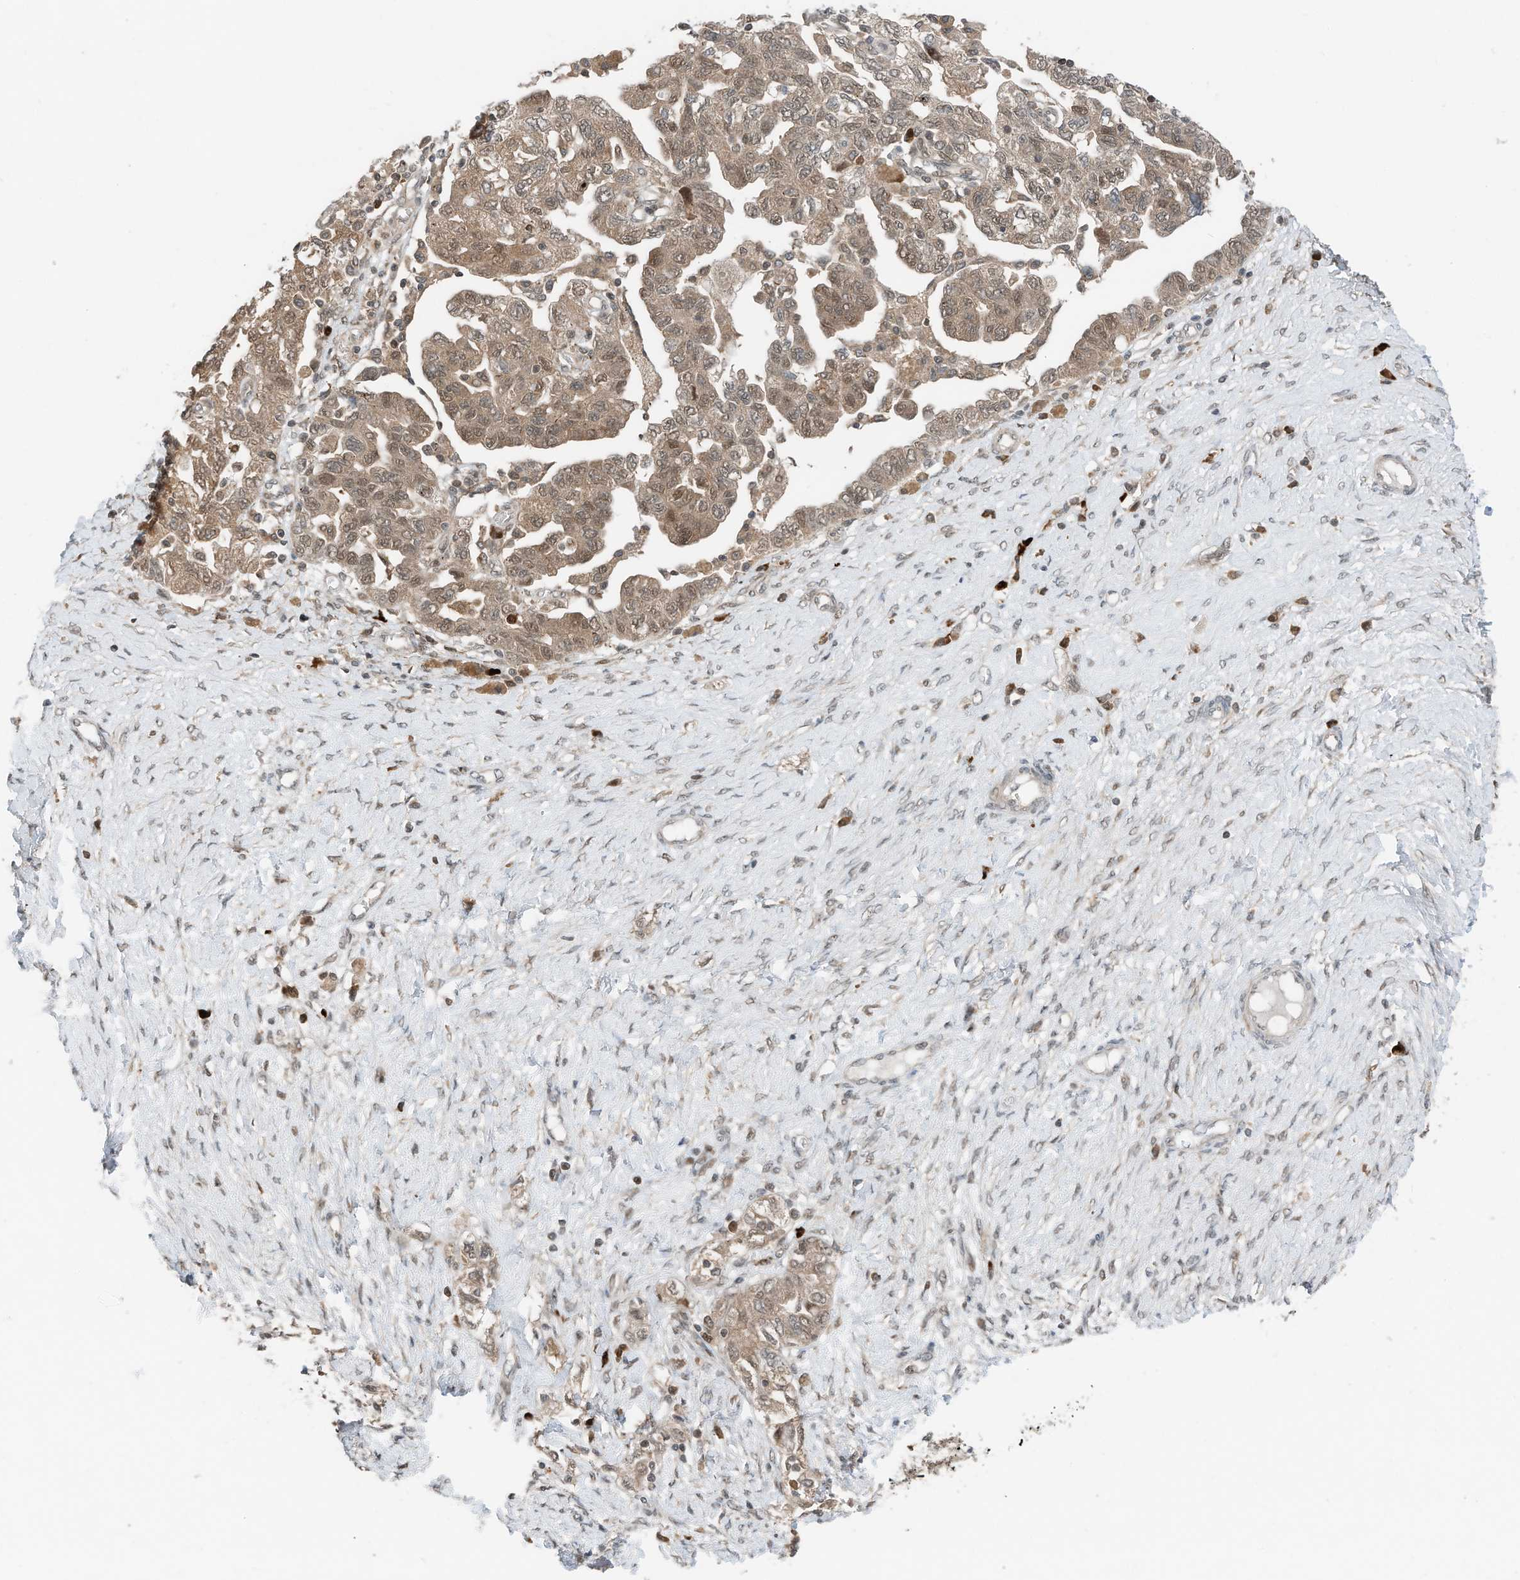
{"staining": {"intensity": "moderate", "quantity": ">75%", "location": "cytoplasmic/membranous,nuclear"}, "tissue": "ovarian cancer", "cell_type": "Tumor cells", "image_type": "cancer", "snomed": [{"axis": "morphology", "description": "Carcinoma, NOS"}, {"axis": "morphology", "description": "Cystadenocarcinoma, serous, NOS"}, {"axis": "topography", "description": "Ovary"}], "caption": "IHC image of ovarian cancer (carcinoma) stained for a protein (brown), which reveals medium levels of moderate cytoplasmic/membranous and nuclear positivity in about >75% of tumor cells.", "gene": "RMND1", "patient": {"sex": "female", "age": 69}}